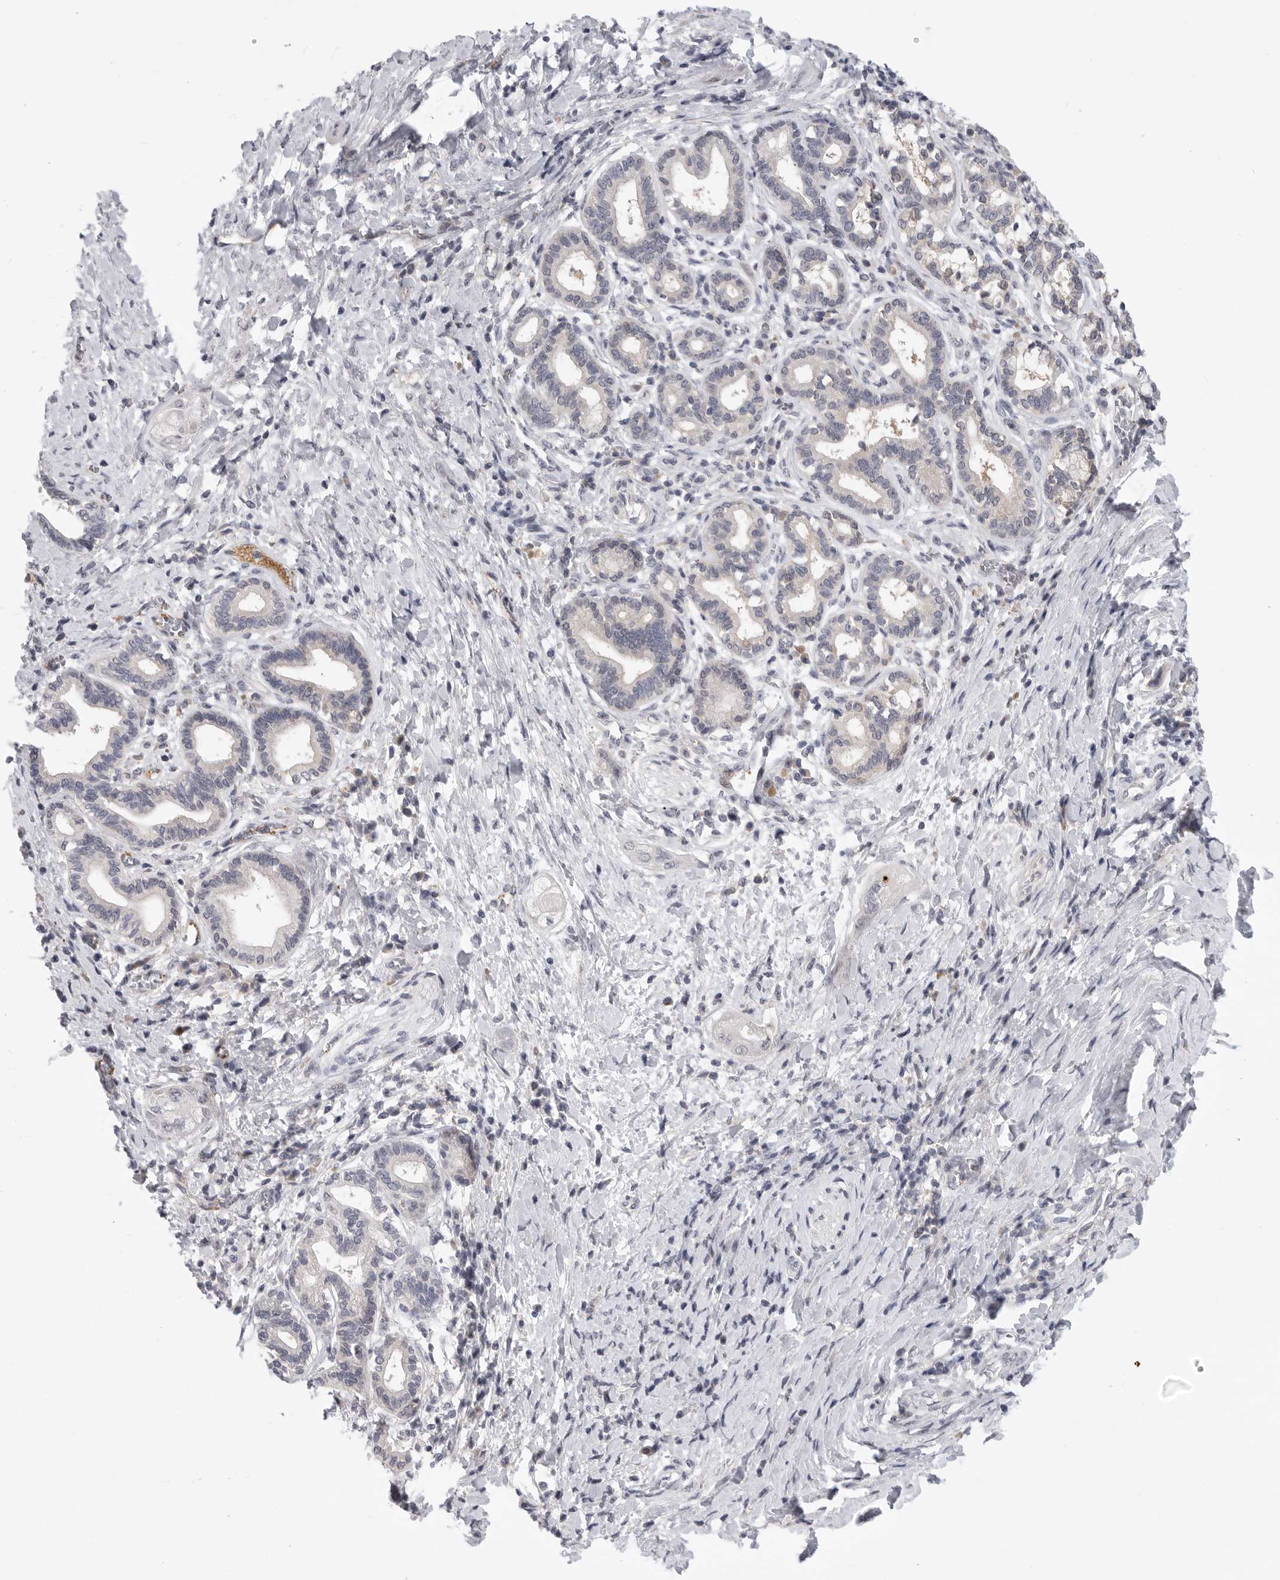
{"staining": {"intensity": "negative", "quantity": "none", "location": "none"}, "tissue": "pancreatic cancer", "cell_type": "Tumor cells", "image_type": "cancer", "snomed": [{"axis": "morphology", "description": "Adenocarcinoma, NOS"}, {"axis": "topography", "description": "Pancreas"}], "caption": "Immunohistochemistry (IHC) image of human pancreatic cancer stained for a protein (brown), which displays no staining in tumor cells.", "gene": "FBXO43", "patient": {"sex": "male", "age": 58}}